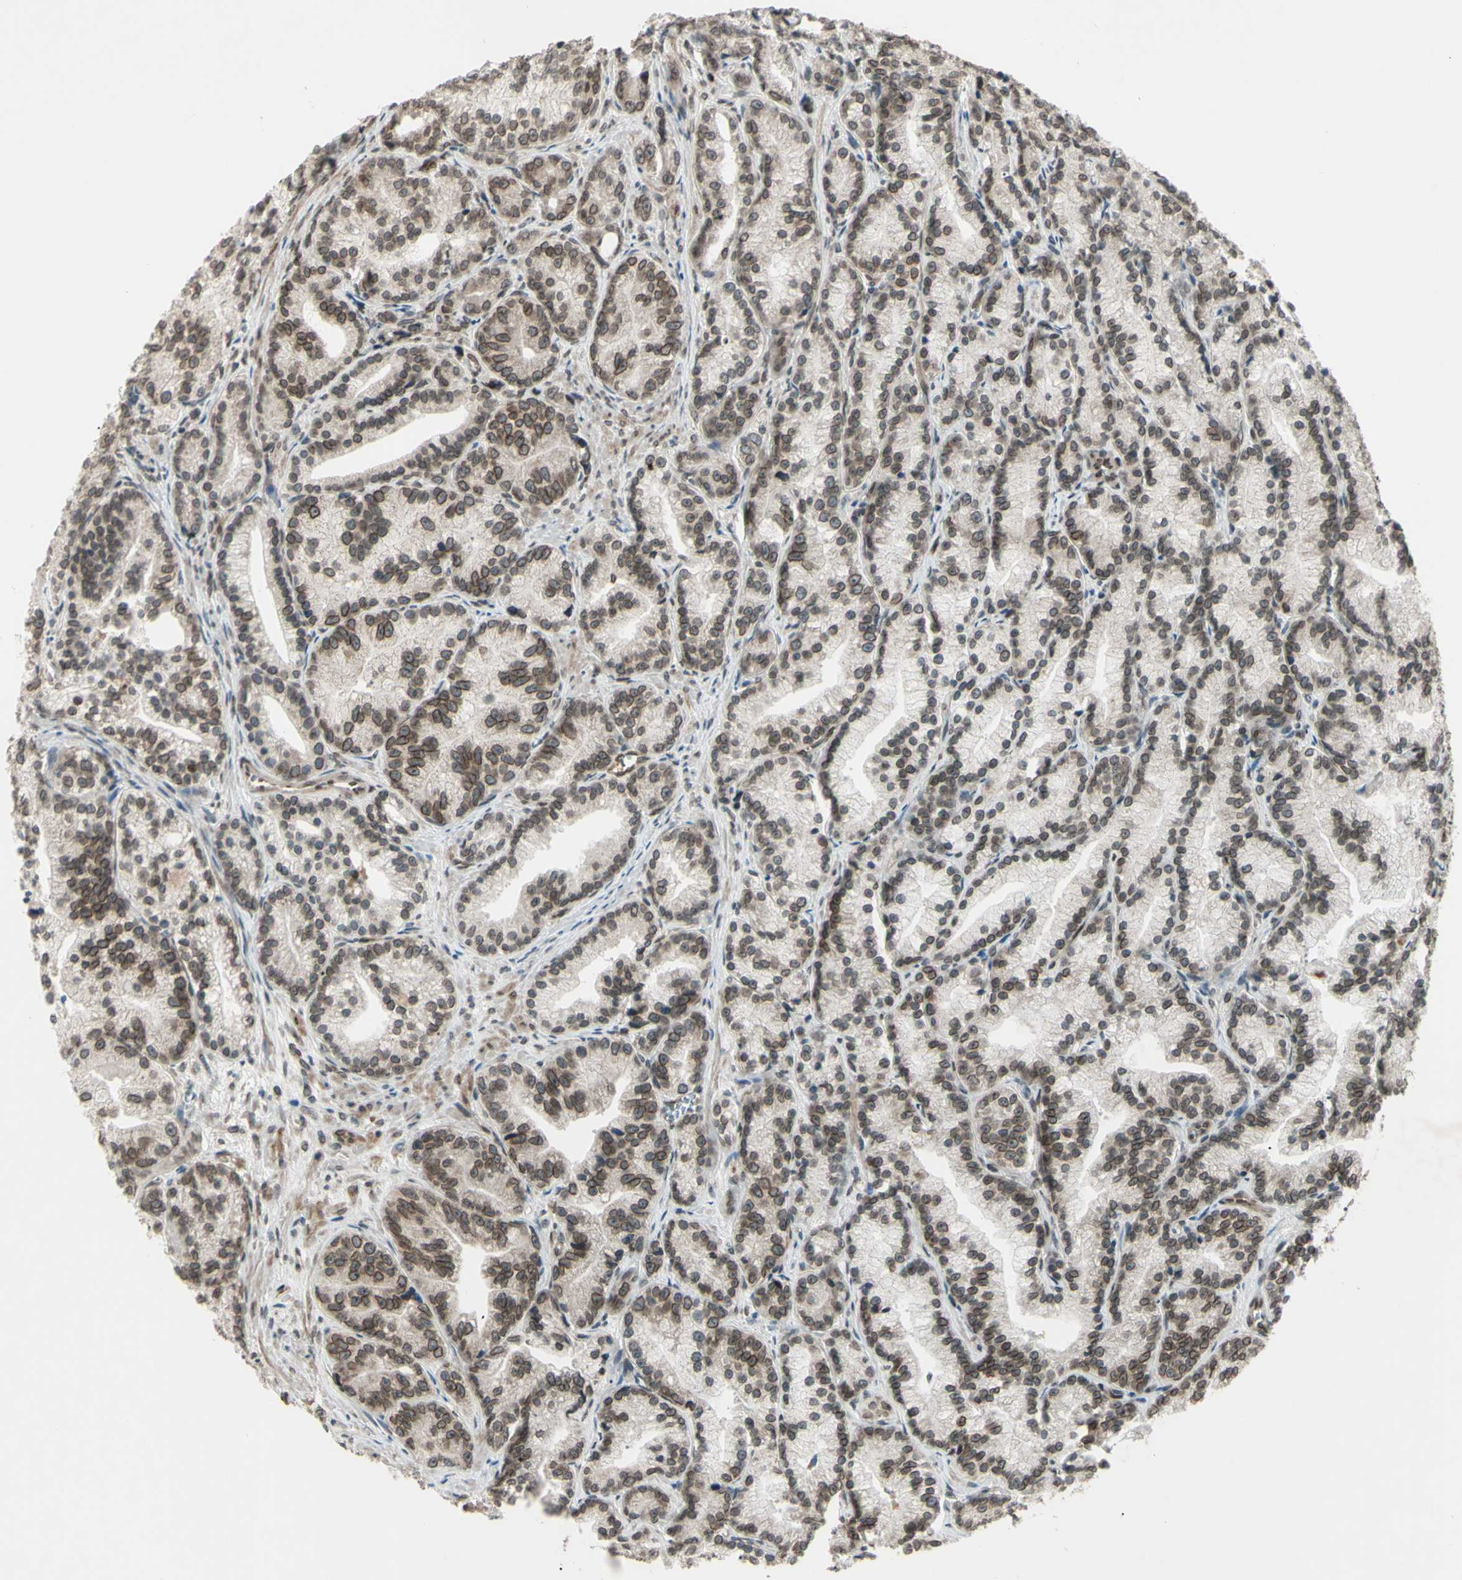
{"staining": {"intensity": "moderate", "quantity": ">75%", "location": "cytoplasmic/membranous,nuclear"}, "tissue": "prostate cancer", "cell_type": "Tumor cells", "image_type": "cancer", "snomed": [{"axis": "morphology", "description": "Adenocarcinoma, Low grade"}, {"axis": "topography", "description": "Prostate"}], "caption": "Protein analysis of prostate cancer tissue demonstrates moderate cytoplasmic/membranous and nuclear staining in about >75% of tumor cells.", "gene": "MLF2", "patient": {"sex": "male", "age": 89}}